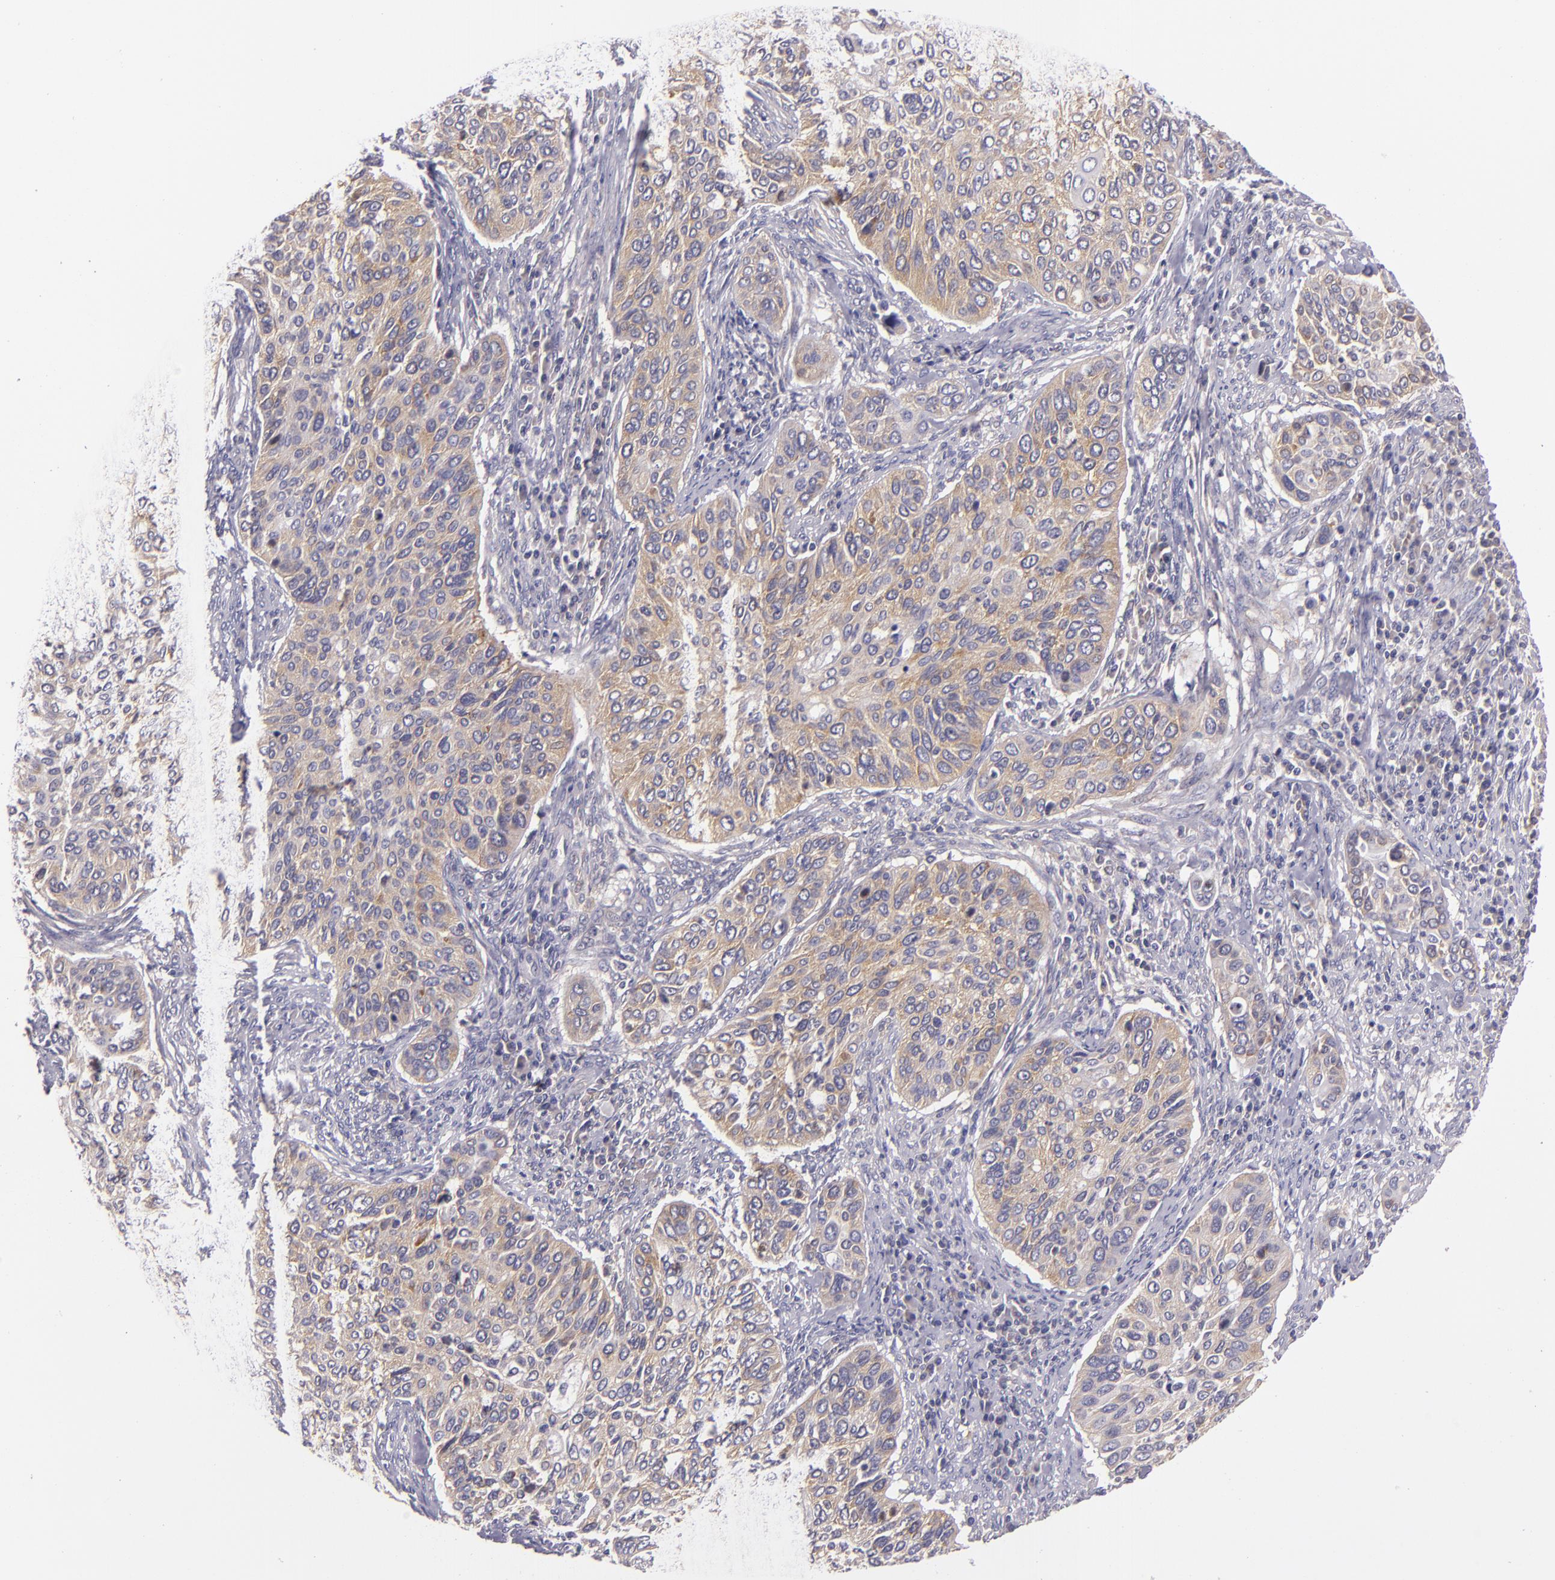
{"staining": {"intensity": "weak", "quantity": "25%-75%", "location": "cytoplasmic/membranous"}, "tissue": "cervical cancer", "cell_type": "Tumor cells", "image_type": "cancer", "snomed": [{"axis": "morphology", "description": "Adenocarcinoma, NOS"}, {"axis": "topography", "description": "Cervix"}], "caption": "This histopathology image demonstrates immunohistochemistry staining of human adenocarcinoma (cervical), with low weak cytoplasmic/membranous staining in approximately 25%-75% of tumor cells.", "gene": "UPF3B", "patient": {"sex": "female", "age": 29}}